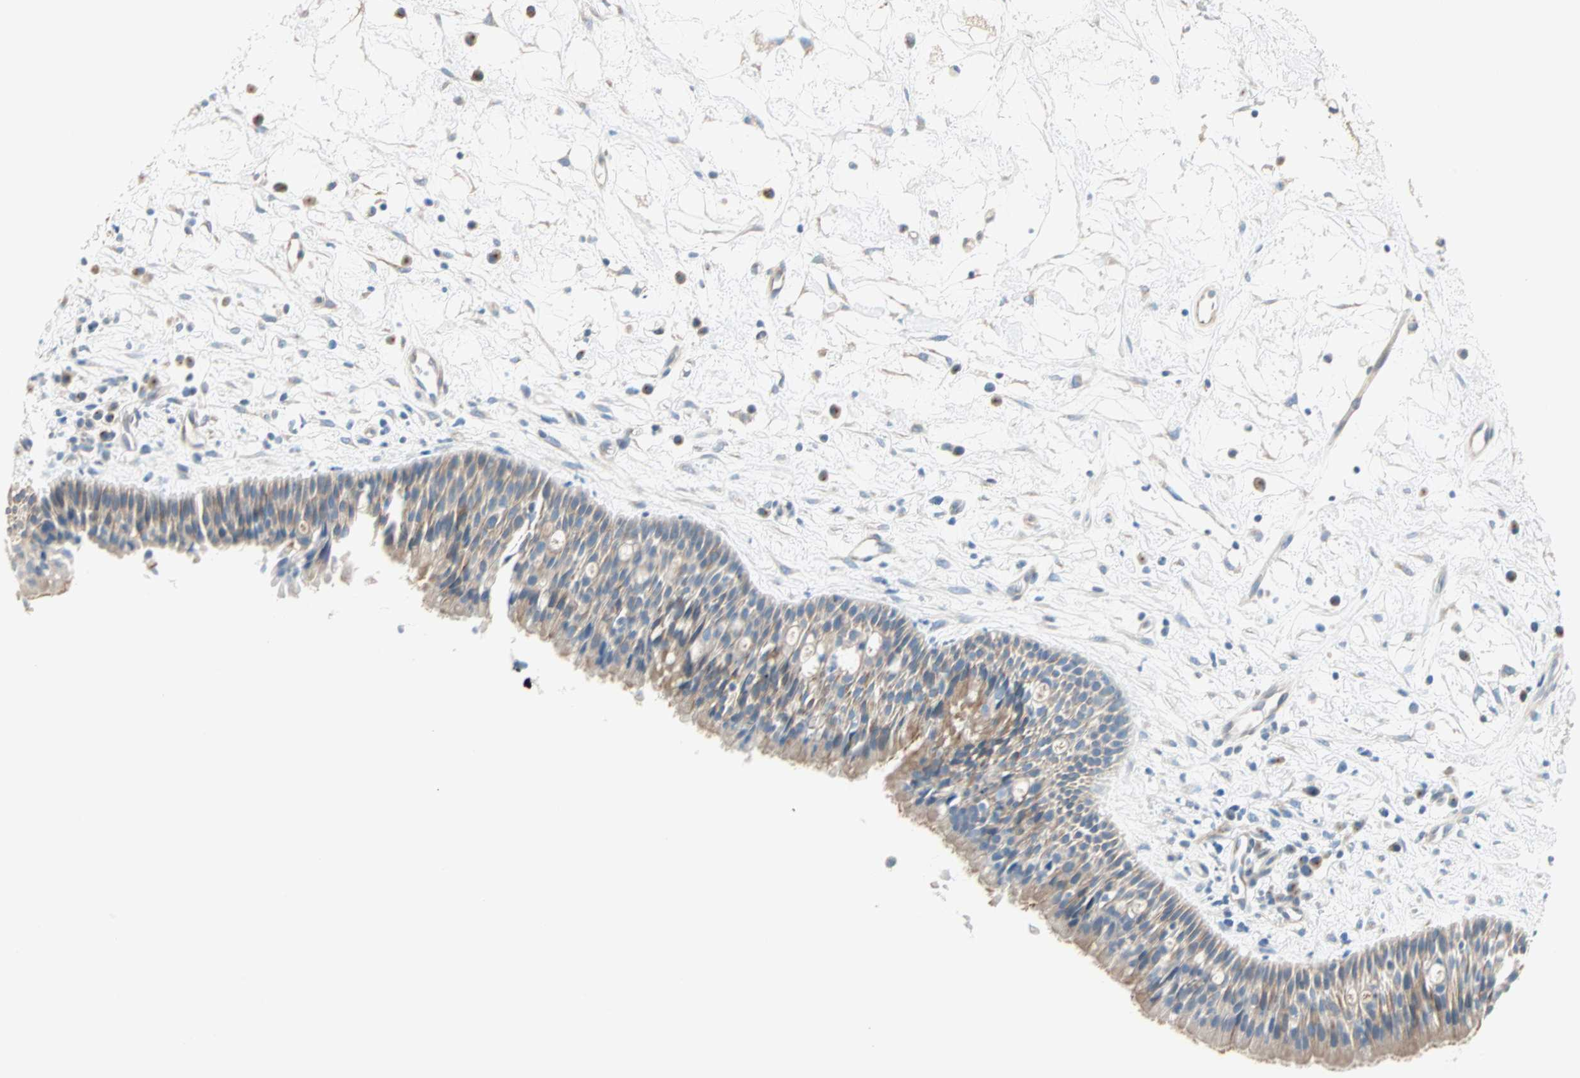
{"staining": {"intensity": "weak", "quantity": ">75%", "location": "cytoplasmic/membranous"}, "tissue": "nasopharynx", "cell_type": "Respiratory epithelial cells", "image_type": "normal", "snomed": [{"axis": "morphology", "description": "Normal tissue, NOS"}, {"axis": "topography", "description": "Nasopharynx"}], "caption": "Benign nasopharynx demonstrates weak cytoplasmic/membranous expression in about >75% of respiratory epithelial cells (DAB (3,3'-diaminobenzidine) = brown stain, brightfield microscopy at high magnification)..", "gene": "SULT1C2", "patient": {"sex": "male", "age": 13}}